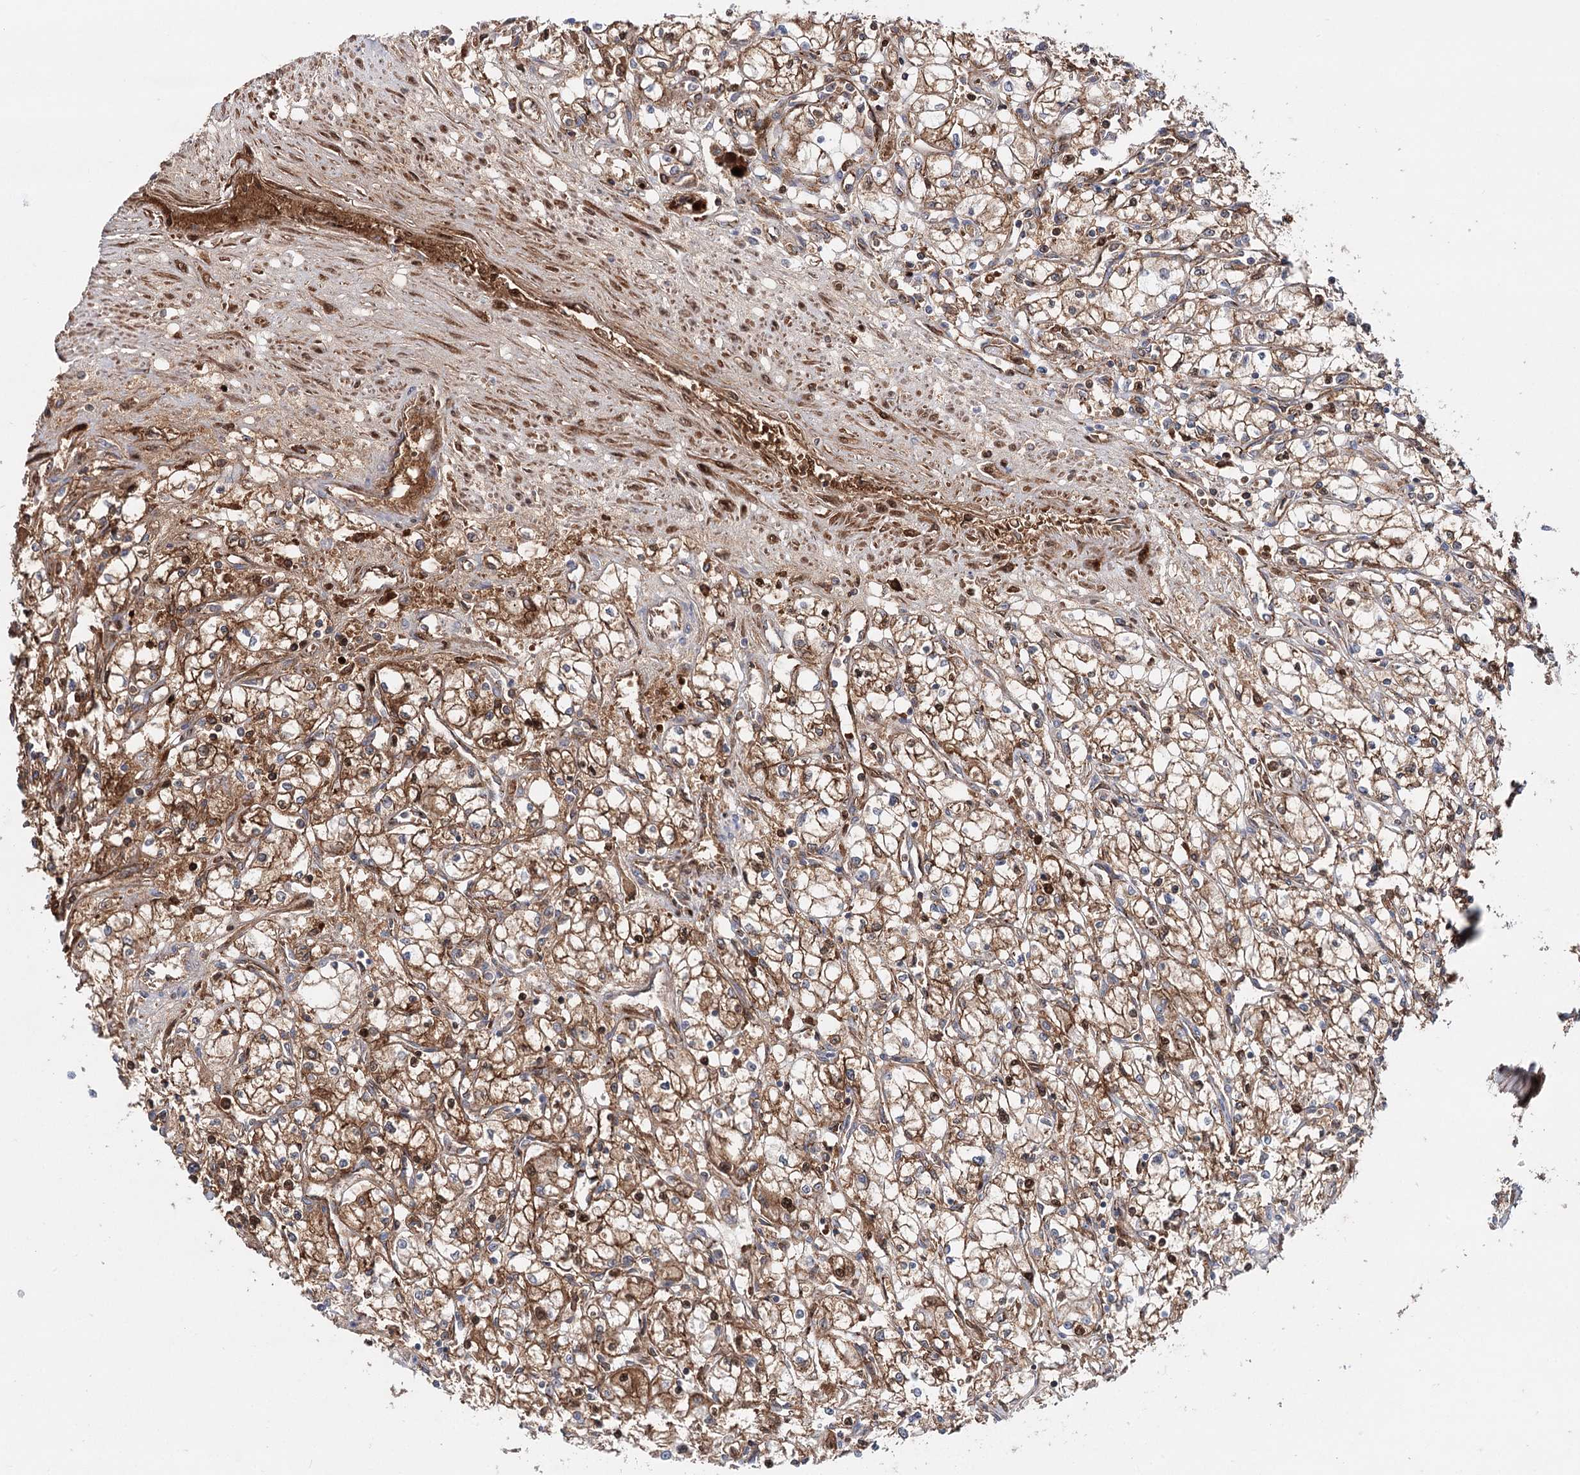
{"staining": {"intensity": "moderate", "quantity": ">75%", "location": "cytoplasmic/membranous"}, "tissue": "renal cancer", "cell_type": "Tumor cells", "image_type": "cancer", "snomed": [{"axis": "morphology", "description": "Adenocarcinoma, NOS"}, {"axis": "topography", "description": "Kidney"}], "caption": "Immunohistochemical staining of human renal cancer displays medium levels of moderate cytoplasmic/membranous protein positivity in approximately >75% of tumor cells.", "gene": "PKP4", "patient": {"sex": "male", "age": 59}}